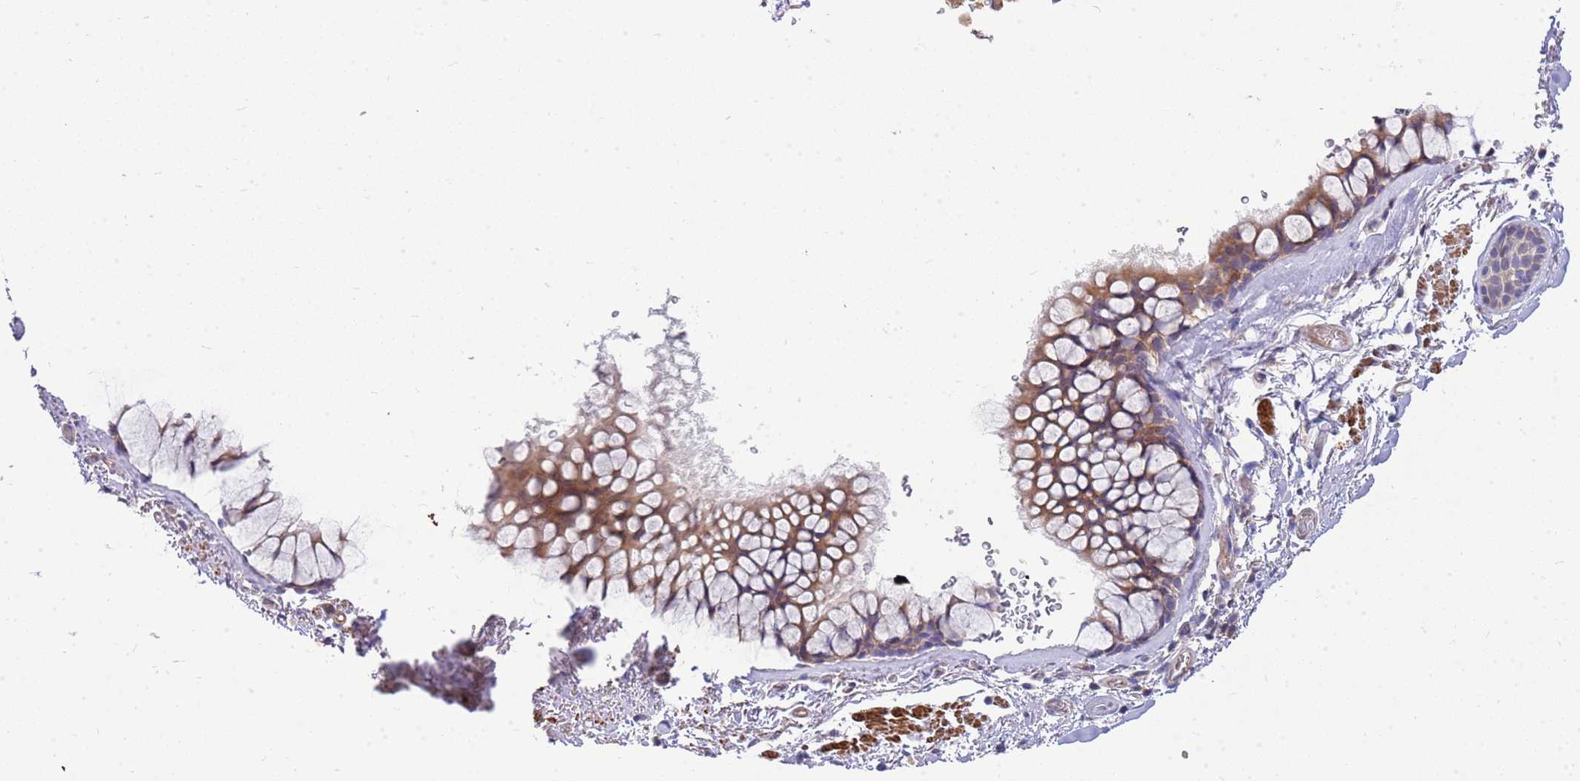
{"staining": {"intensity": "moderate", "quantity": ">75%", "location": "cytoplasmic/membranous"}, "tissue": "bronchus", "cell_type": "Respiratory epithelial cells", "image_type": "normal", "snomed": [{"axis": "morphology", "description": "Normal tissue, NOS"}, {"axis": "topography", "description": "Bronchus"}], "caption": "This histopathology image shows IHC staining of benign bronchus, with medium moderate cytoplasmic/membranous staining in approximately >75% of respiratory epithelial cells.", "gene": "MVD", "patient": {"sex": "male", "age": 65}}